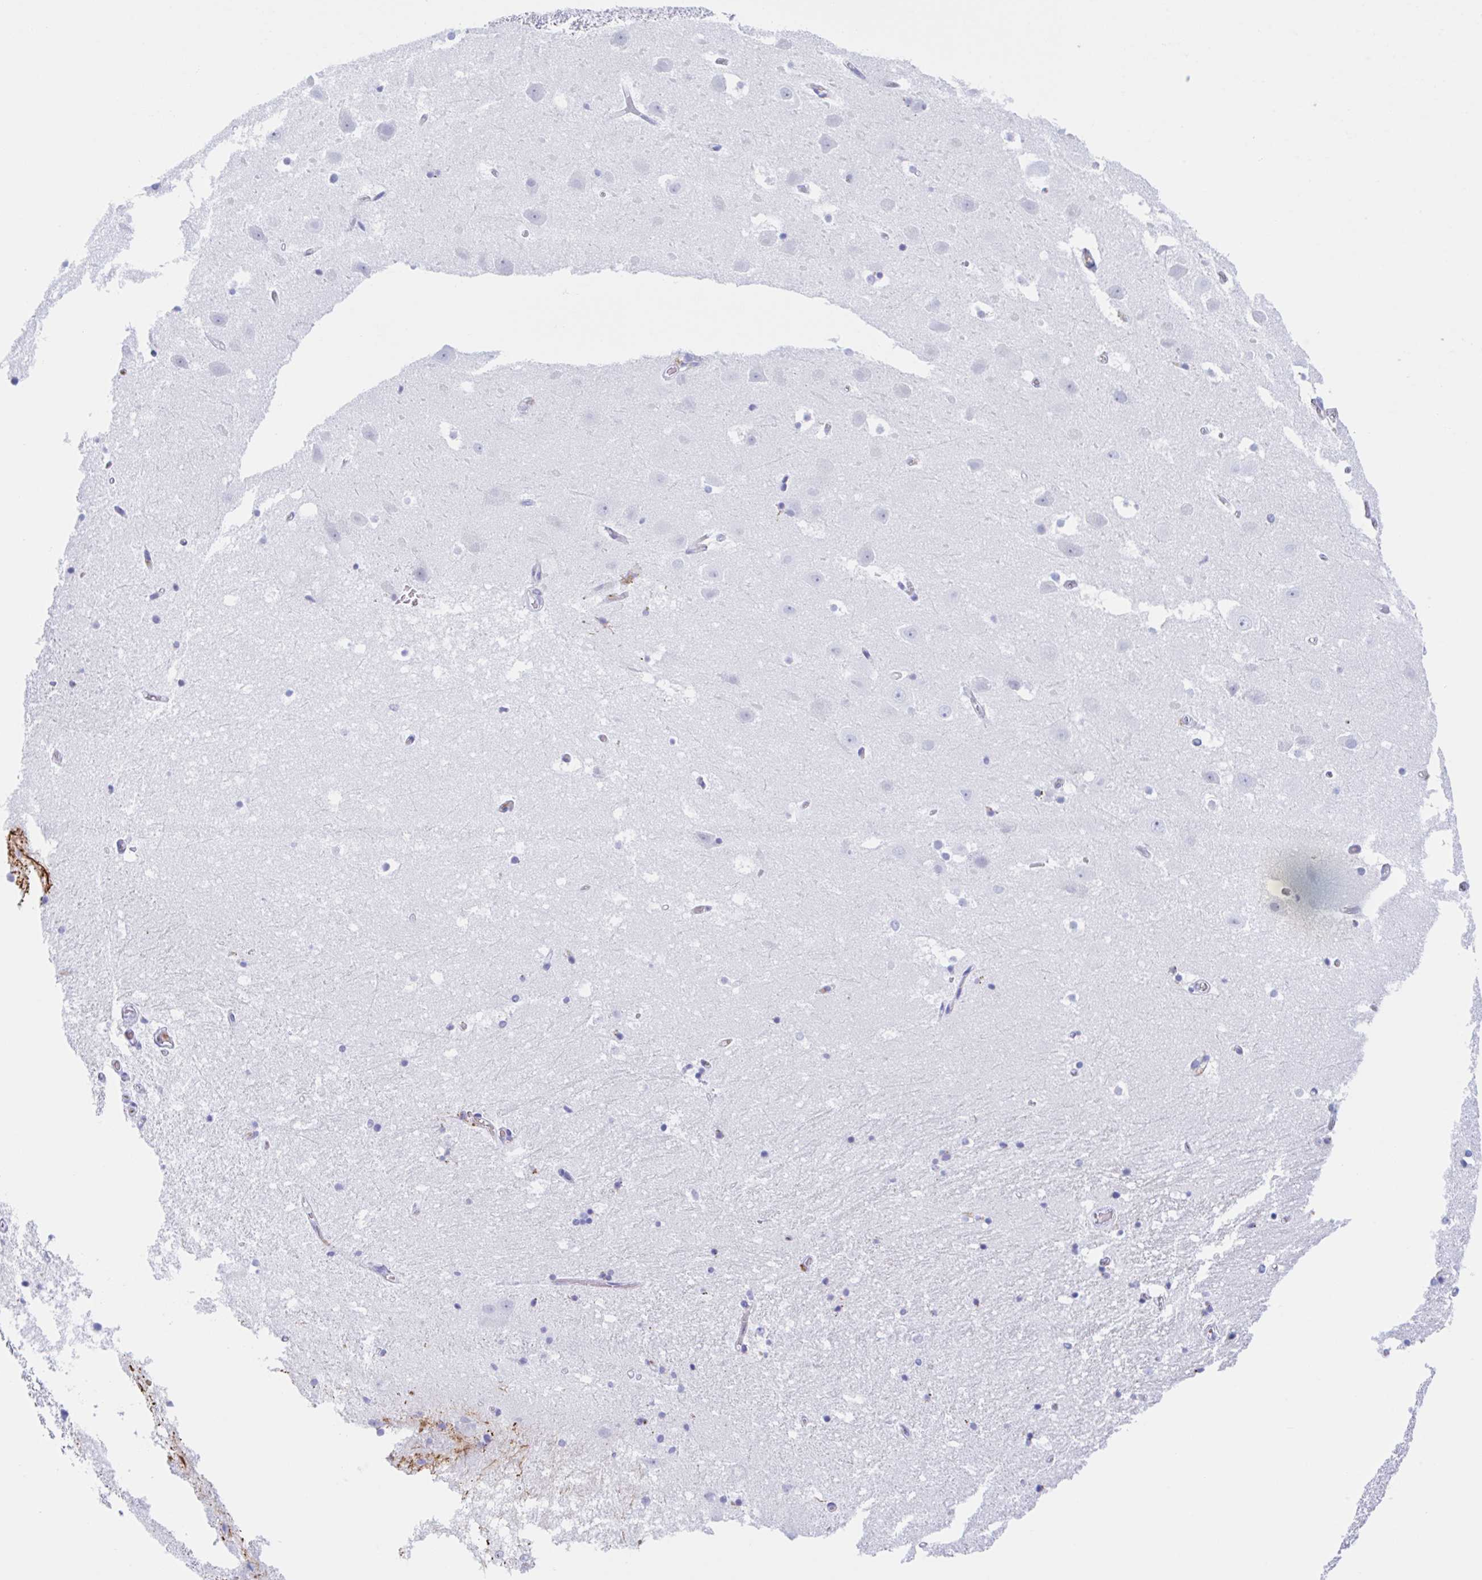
{"staining": {"intensity": "moderate", "quantity": "<25%", "location": "cytoplasmic/membranous"}, "tissue": "hippocampus", "cell_type": "Glial cells", "image_type": "normal", "snomed": [{"axis": "morphology", "description": "Normal tissue, NOS"}, {"axis": "topography", "description": "Hippocampus"}], "caption": "Brown immunohistochemical staining in unremarkable hippocampus demonstrates moderate cytoplasmic/membranous staining in approximately <25% of glial cells.", "gene": "ANKRD9", "patient": {"sex": "female", "age": 52}}